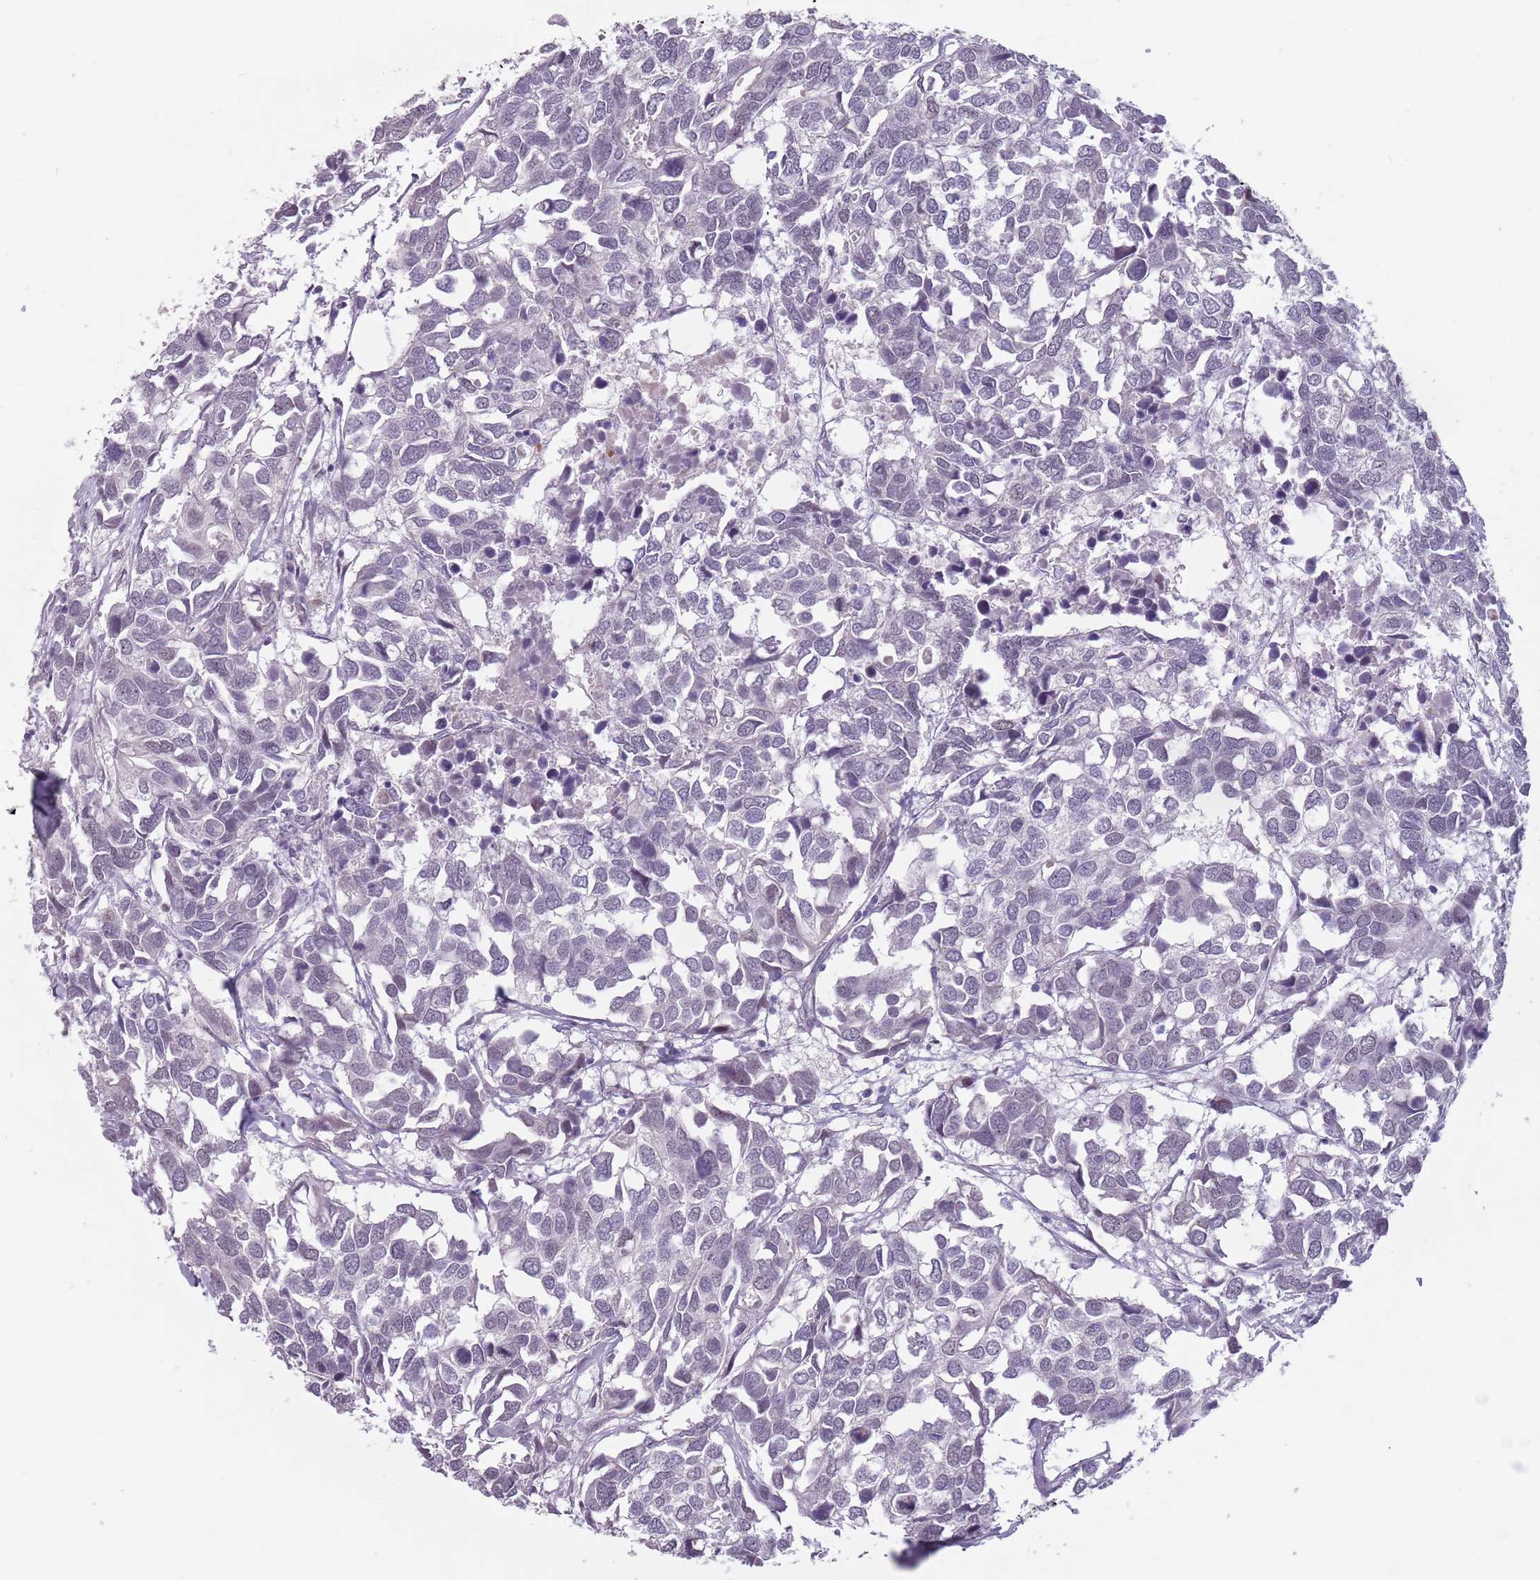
{"staining": {"intensity": "negative", "quantity": "none", "location": "none"}, "tissue": "breast cancer", "cell_type": "Tumor cells", "image_type": "cancer", "snomed": [{"axis": "morphology", "description": "Duct carcinoma"}, {"axis": "topography", "description": "Breast"}], "caption": "Breast cancer (invasive ductal carcinoma) was stained to show a protein in brown. There is no significant positivity in tumor cells. The staining was performed using DAB to visualize the protein expression in brown, while the nuclei were stained in blue with hematoxylin (Magnification: 20x).", "gene": "PTCHD1", "patient": {"sex": "female", "age": 83}}